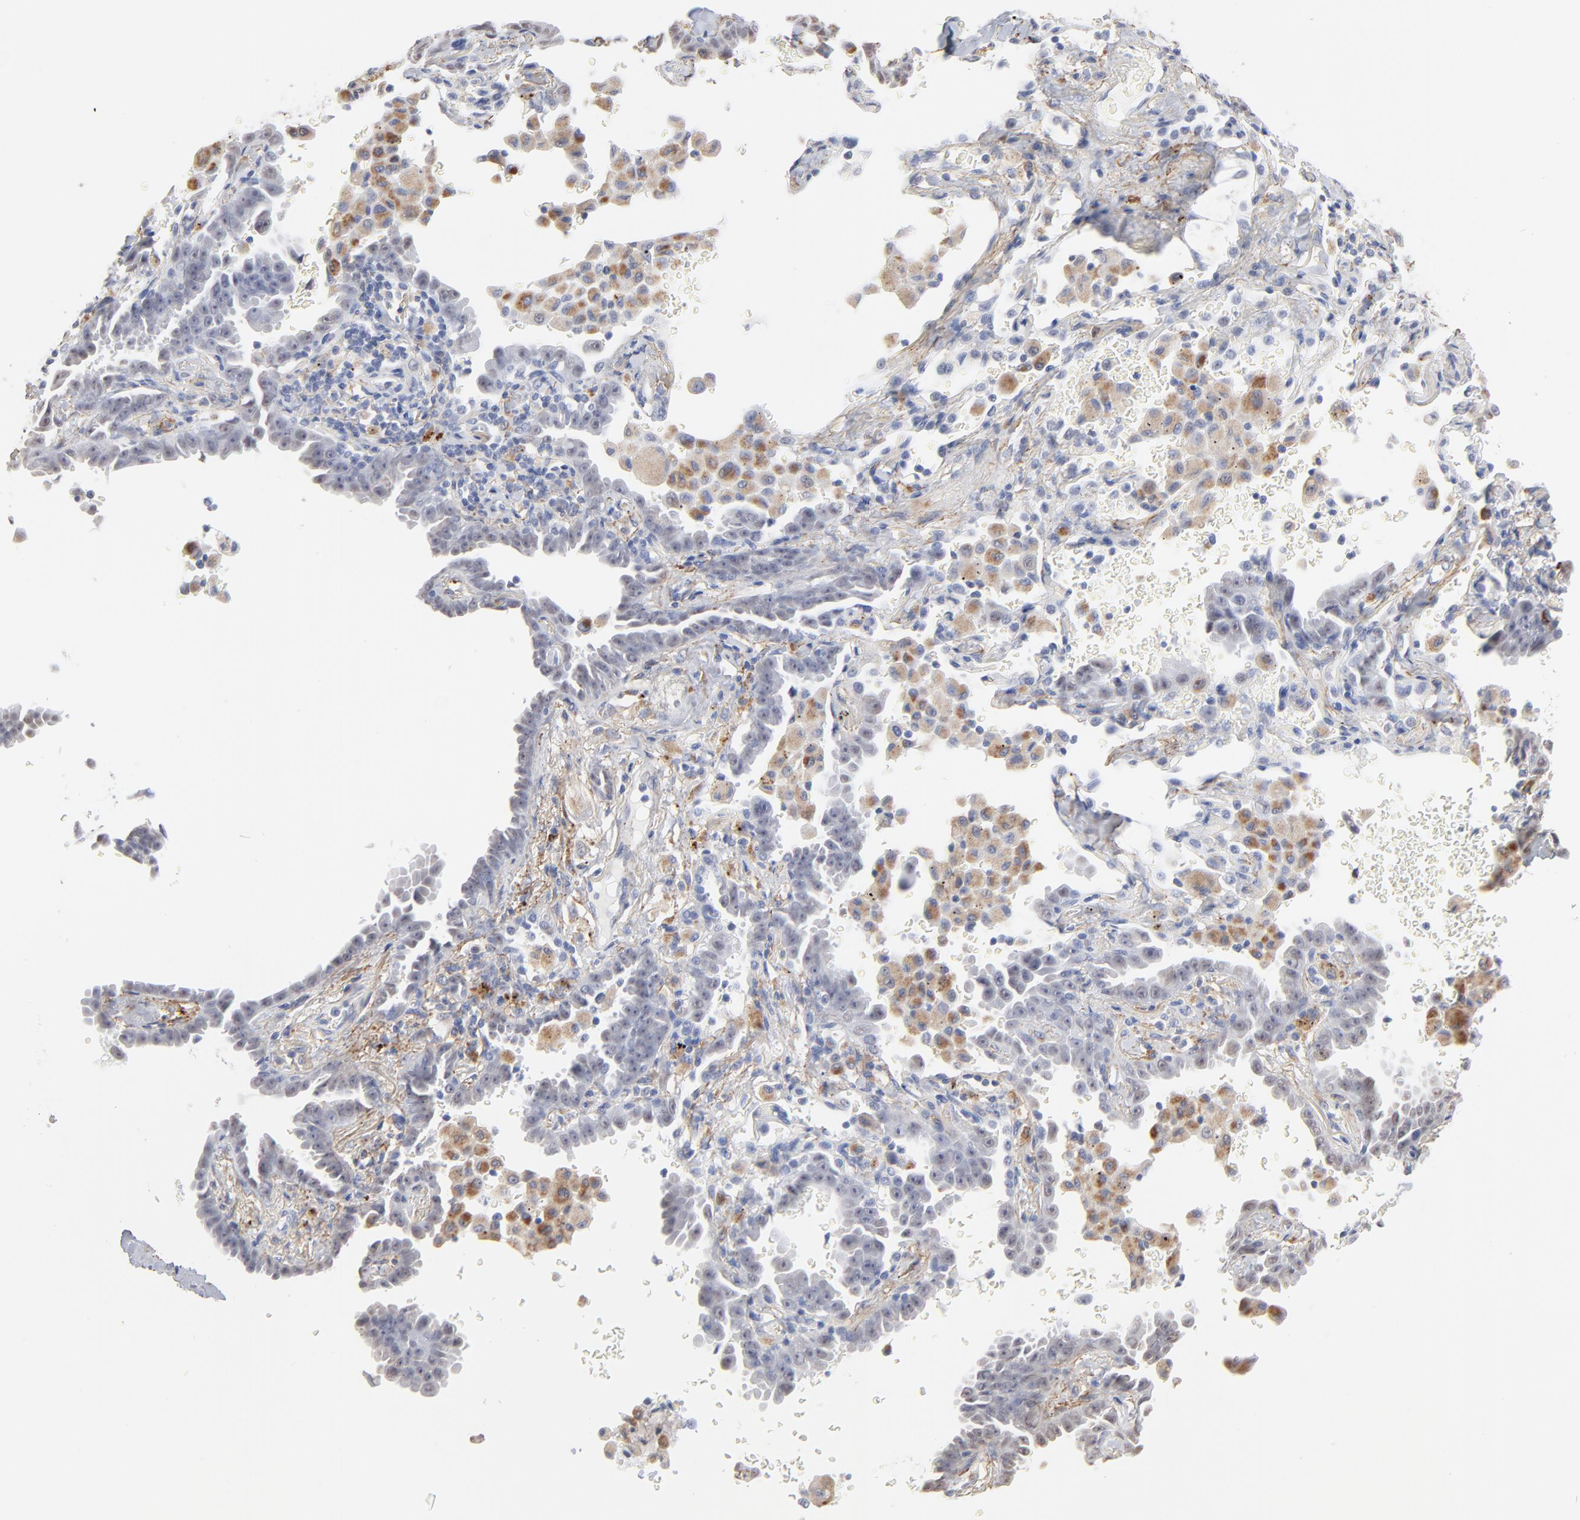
{"staining": {"intensity": "negative", "quantity": "none", "location": "none"}, "tissue": "lung cancer", "cell_type": "Tumor cells", "image_type": "cancer", "snomed": [{"axis": "morphology", "description": "Adenocarcinoma, NOS"}, {"axis": "topography", "description": "Lung"}], "caption": "A histopathology image of lung cancer (adenocarcinoma) stained for a protein demonstrates no brown staining in tumor cells.", "gene": "LTBP2", "patient": {"sex": "female", "age": 64}}